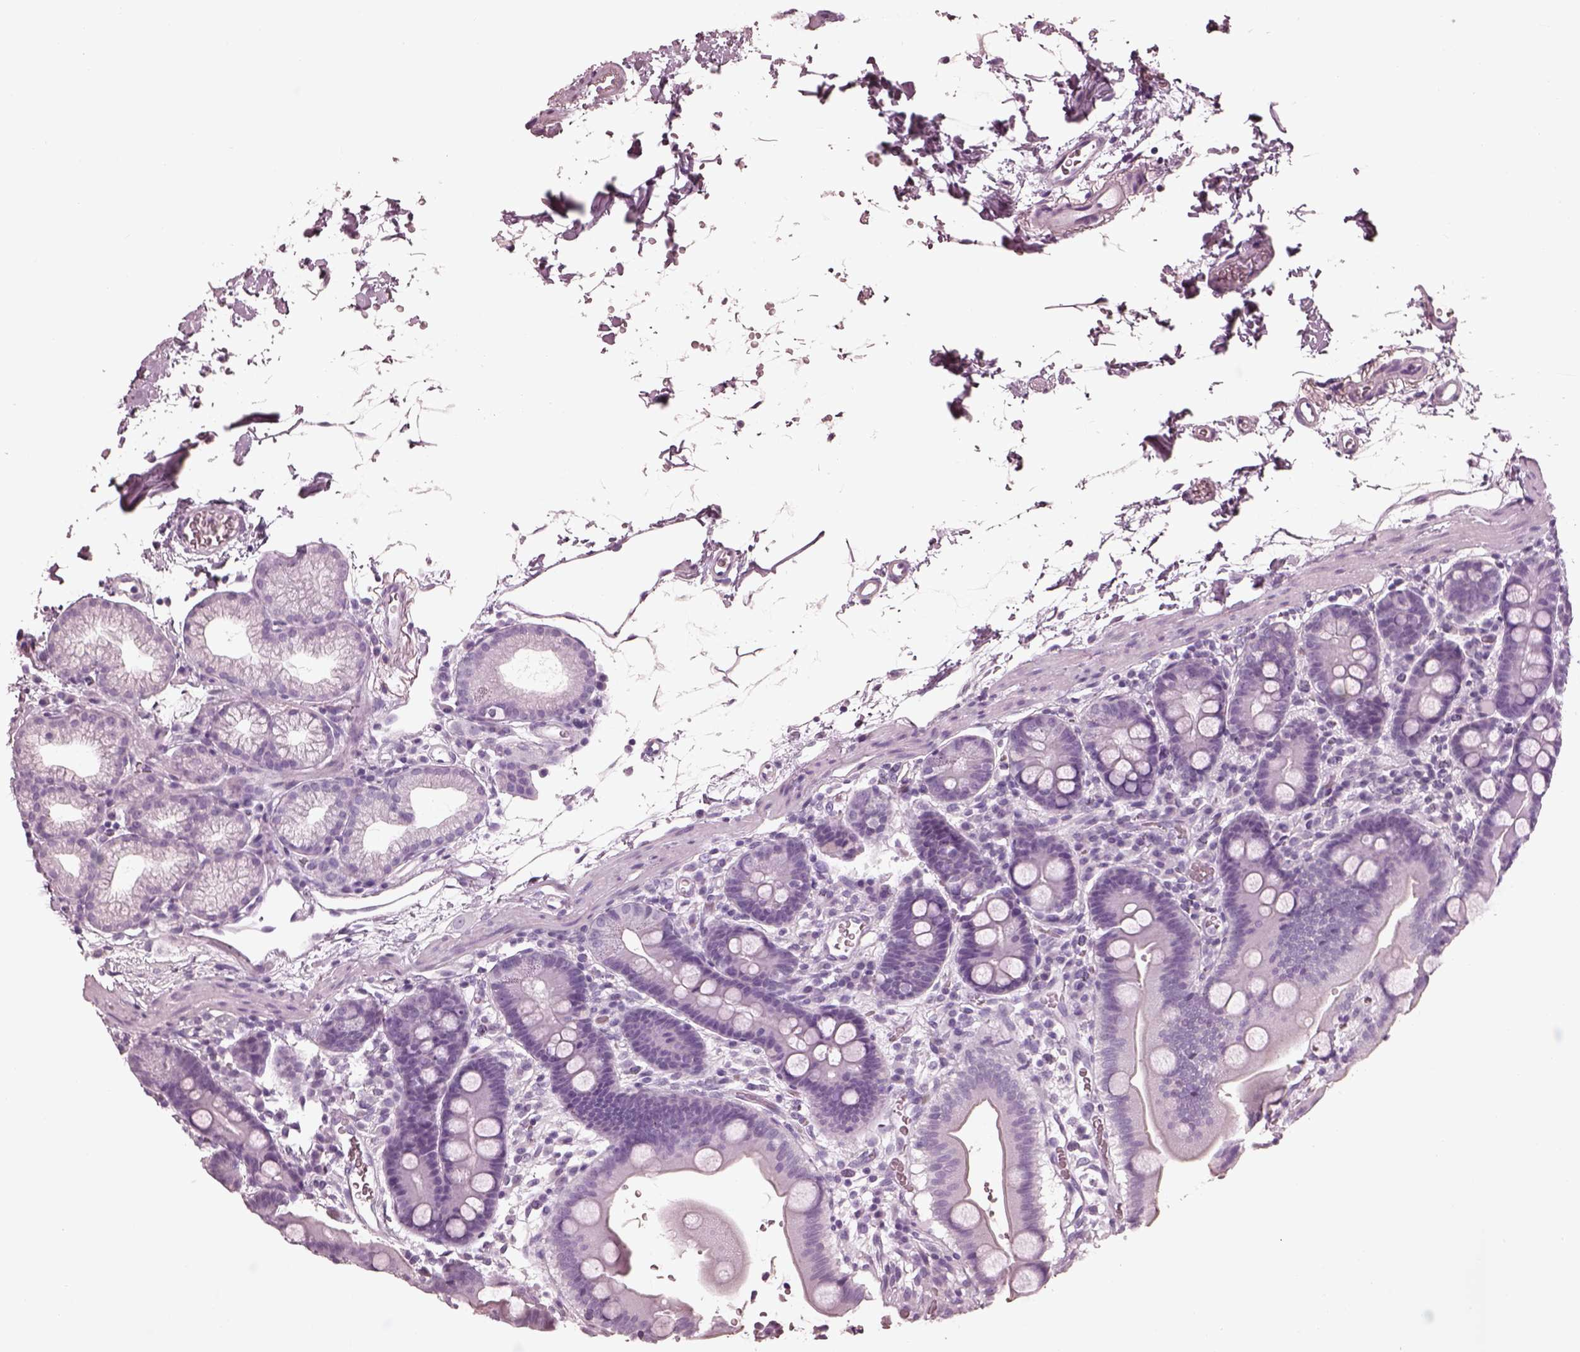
{"staining": {"intensity": "negative", "quantity": "none", "location": "none"}, "tissue": "duodenum", "cell_type": "Glandular cells", "image_type": "normal", "snomed": [{"axis": "morphology", "description": "Normal tissue, NOS"}, {"axis": "topography", "description": "Duodenum"}], "caption": "IHC photomicrograph of benign human duodenum stained for a protein (brown), which exhibits no expression in glandular cells.", "gene": "FABP9", "patient": {"sex": "male", "age": 59}}